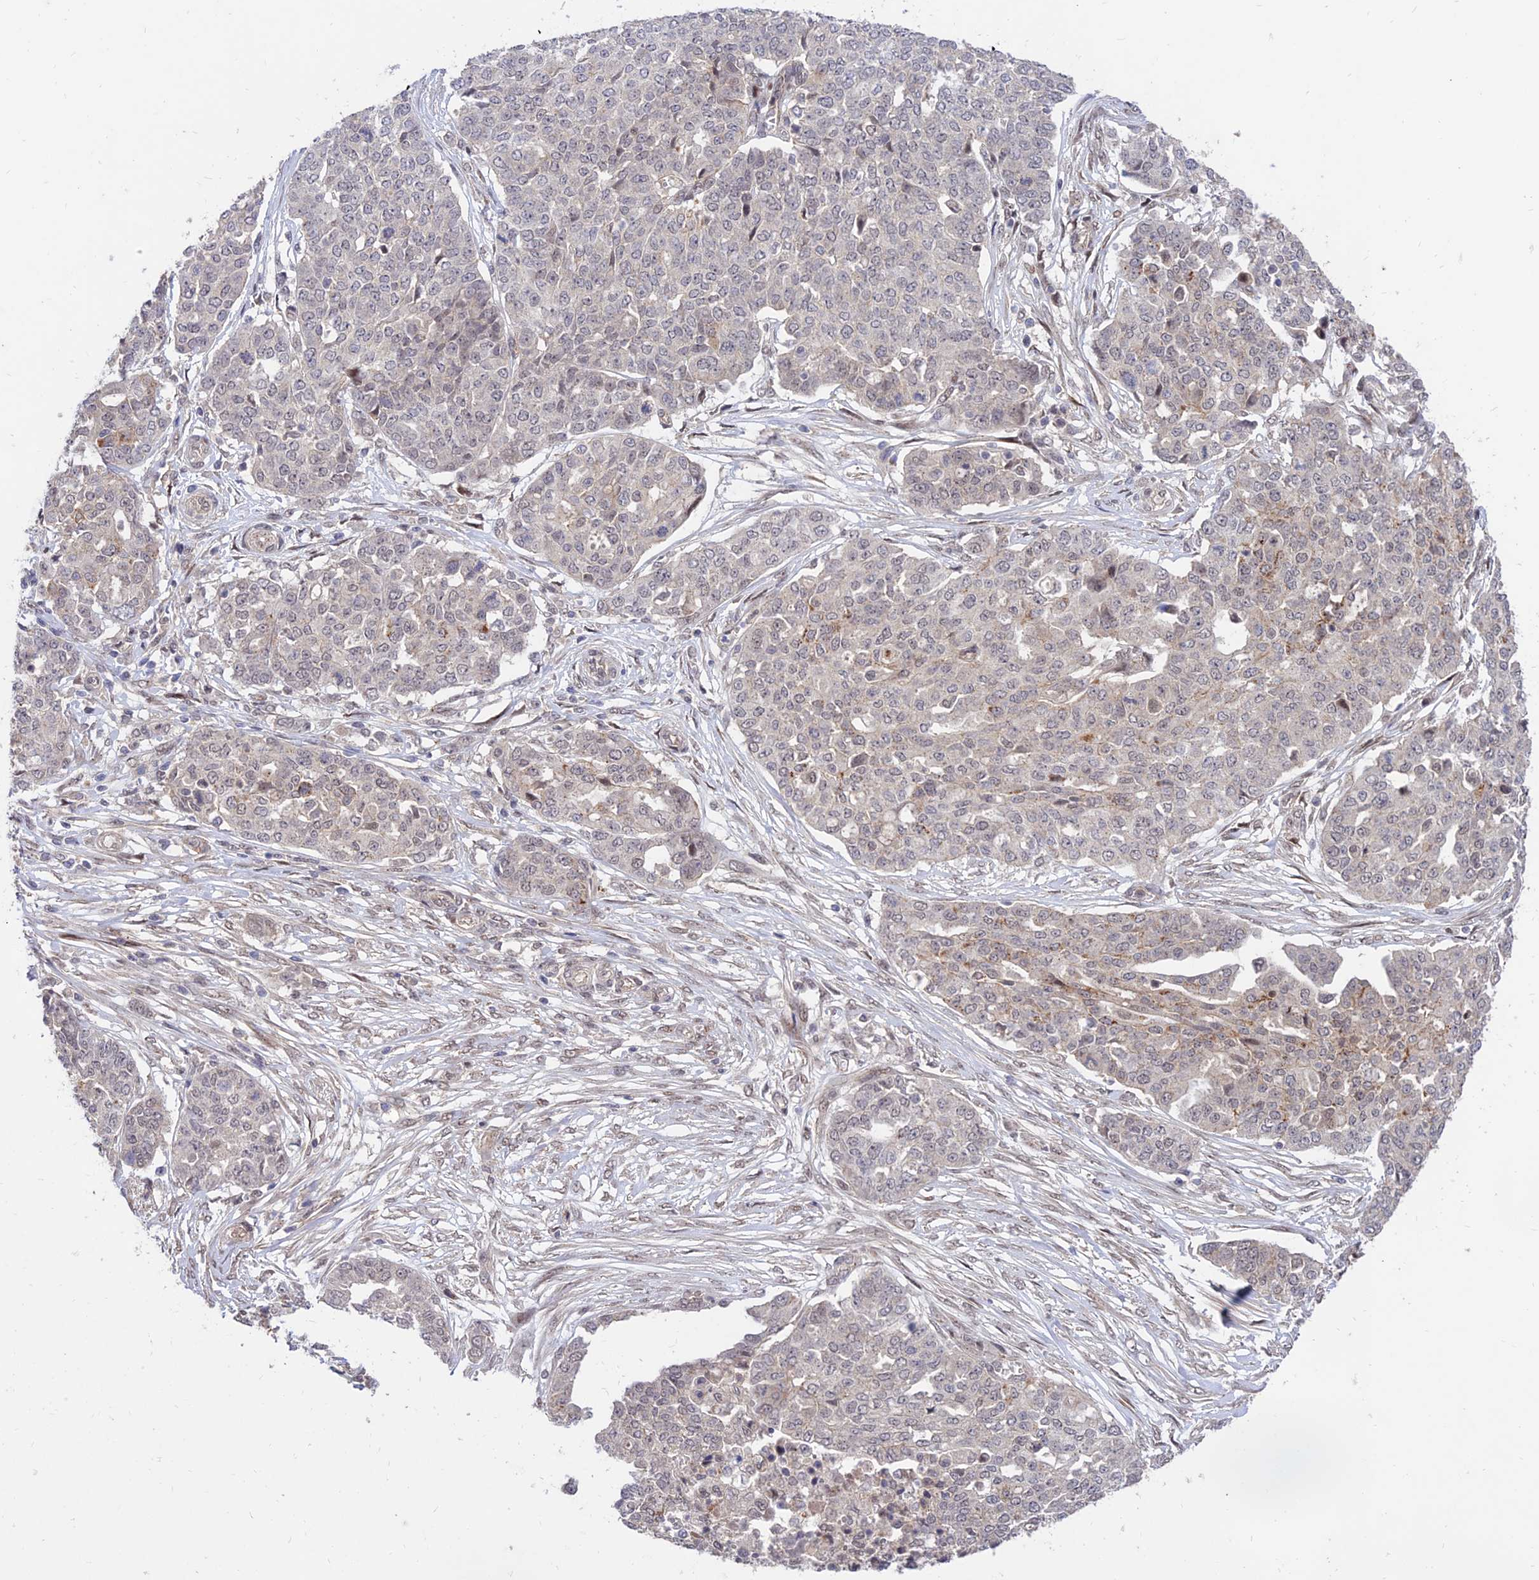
{"staining": {"intensity": "weak", "quantity": "<25%", "location": "cytoplasmic/membranous"}, "tissue": "ovarian cancer", "cell_type": "Tumor cells", "image_type": "cancer", "snomed": [{"axis": "morphology", "description": "Cystadenocarcinoma, serous, NOS"}, {"axis": "topography", "description": "Soft tissue"}, {"axis": "topography", "description": "Ovary"}], "caption": "Tumor cells are negative for protein expression in human ovarian cancer (serous cystadenocarcinoma). (Stains: DAB (3,3'-diaminobenzidine) immunohistochemistry with hematoxylin counter stain, Microscopy: brightfield microscopy at high magnification).", "gene": "ZNF85", "patient": {"sex": "female", "age": 57}}